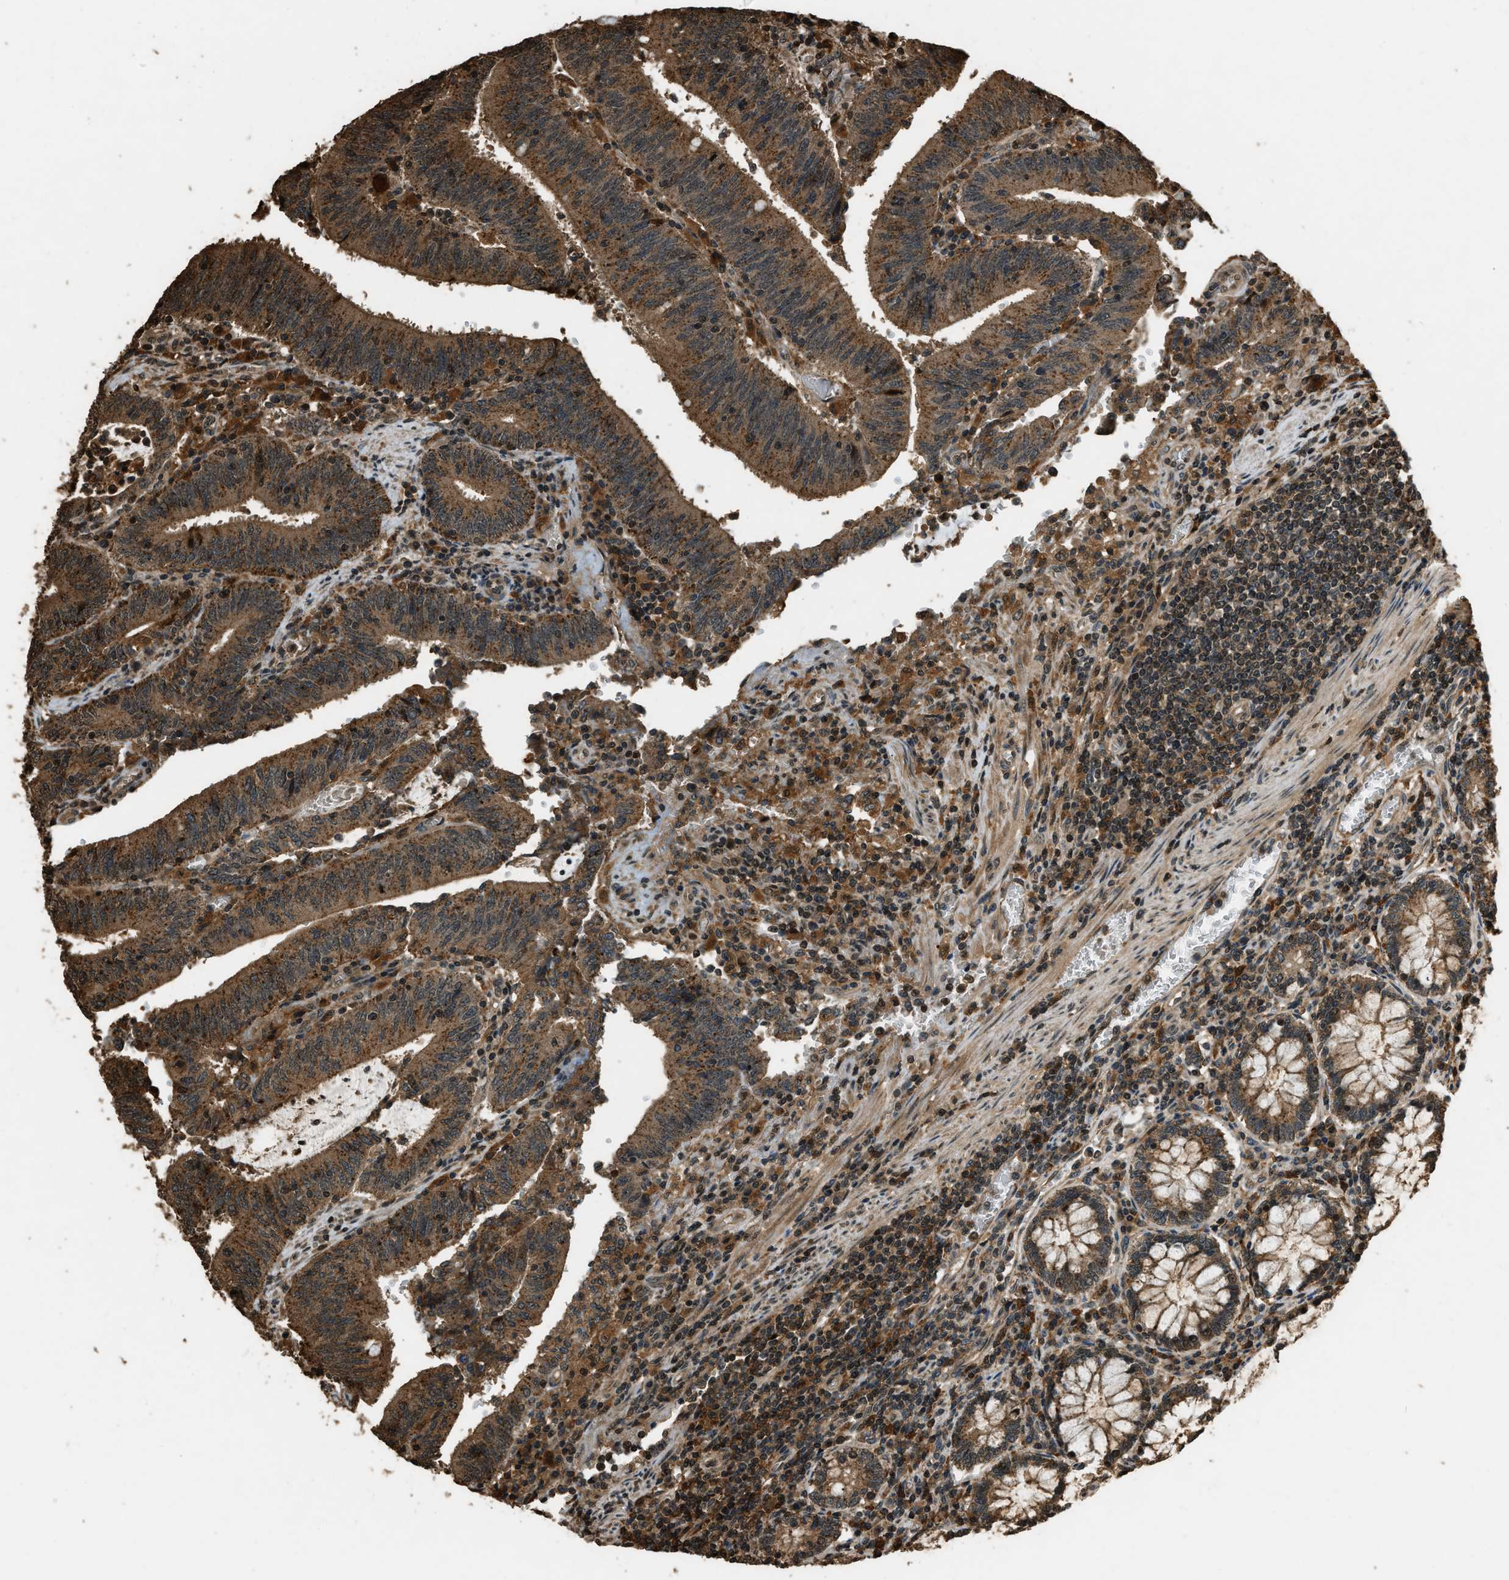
{"staining": {"intensity": "strong", "quantity": ">75%", "location": "cytoplasmic/membranous"}, "tissue": "colorectal cancer", "cell_type": "Tumor cells", "image_type": "cancer", "snomed": [{"axis": "morphology", "description": "Normal tissue, NOS"}, {"axis": "morphology", "description": "Adenocarcinoma, NOS"}, {"axis": "topography", "description": "Rectum"}], "caption": "Immunohistochemical staining of human colorectal adenocarcinoma reveals high levels of strong cytoplasmic/membranous protein positivity in approximately >75% of tumor cells.", "gene": "RAP2A", "patient": {"sex": "female", "age": 66}}